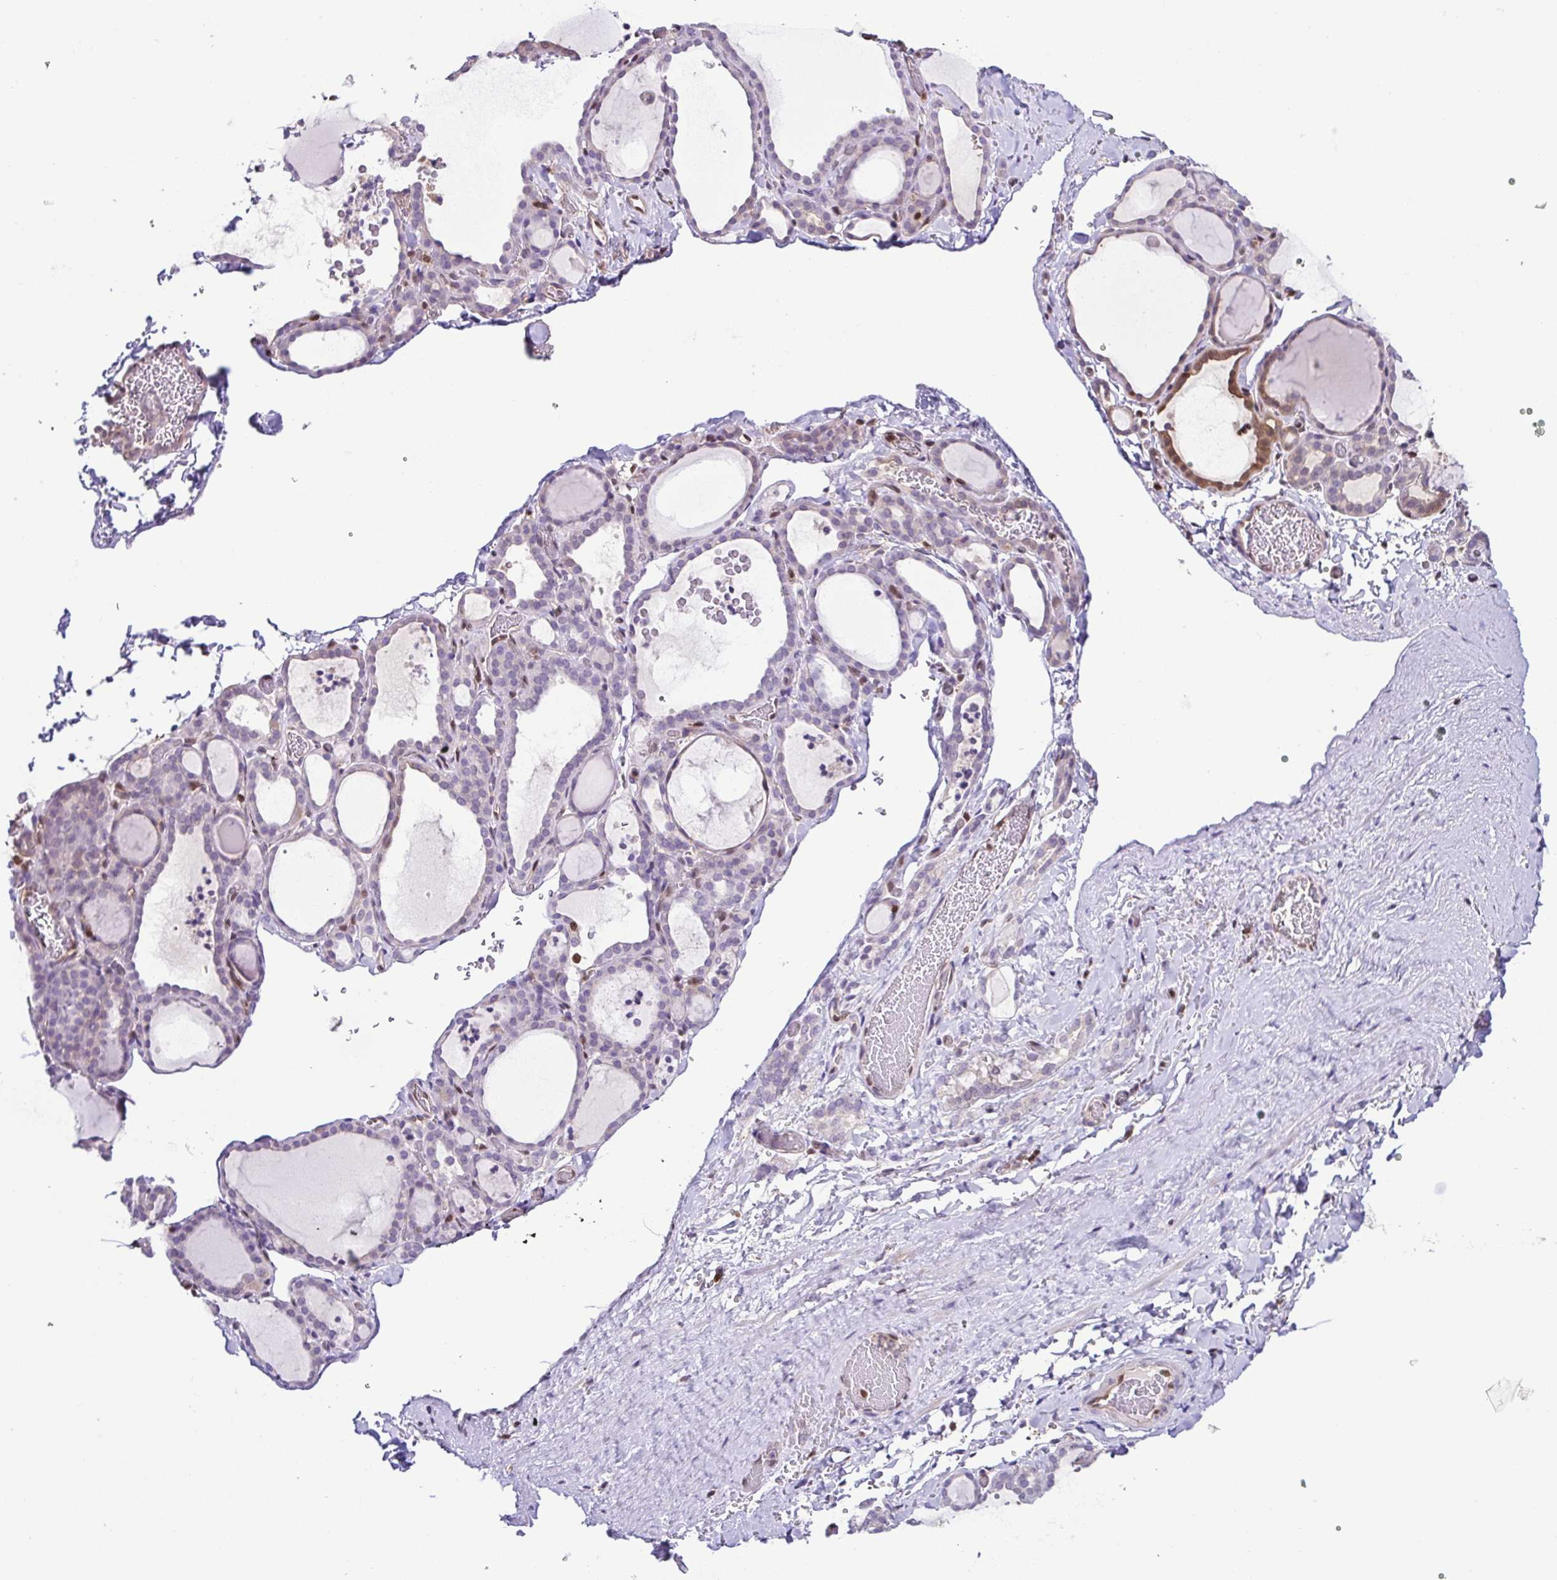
{"staining": {"intensity": "moderate", "quantity": "<25%", "location": "cytoplasmic/membranous,nuclear"}, "tissue": "thyroid gland", "cell_type": "Glandular cells", "image_type": "normal", "snomed": [{"axis": "morphology", "description": "Normal tissue, NOS"}, {"axis": "topography", "description": "Thyroid gland"}], "caption": "A brown stain highlights moderate cytoplasmic/membranous,nuclear expression of a protein in glandular cells of unremarkable thyroid gland. The protein of interest is stained brown, and the nuclei are stained in blue (DAB (3,3'-diaminobenzidine) IHC with brightfield microscopy, high magnification).", "gene": "PSMB9", "patient": {"sex": "female", "age": 22}}